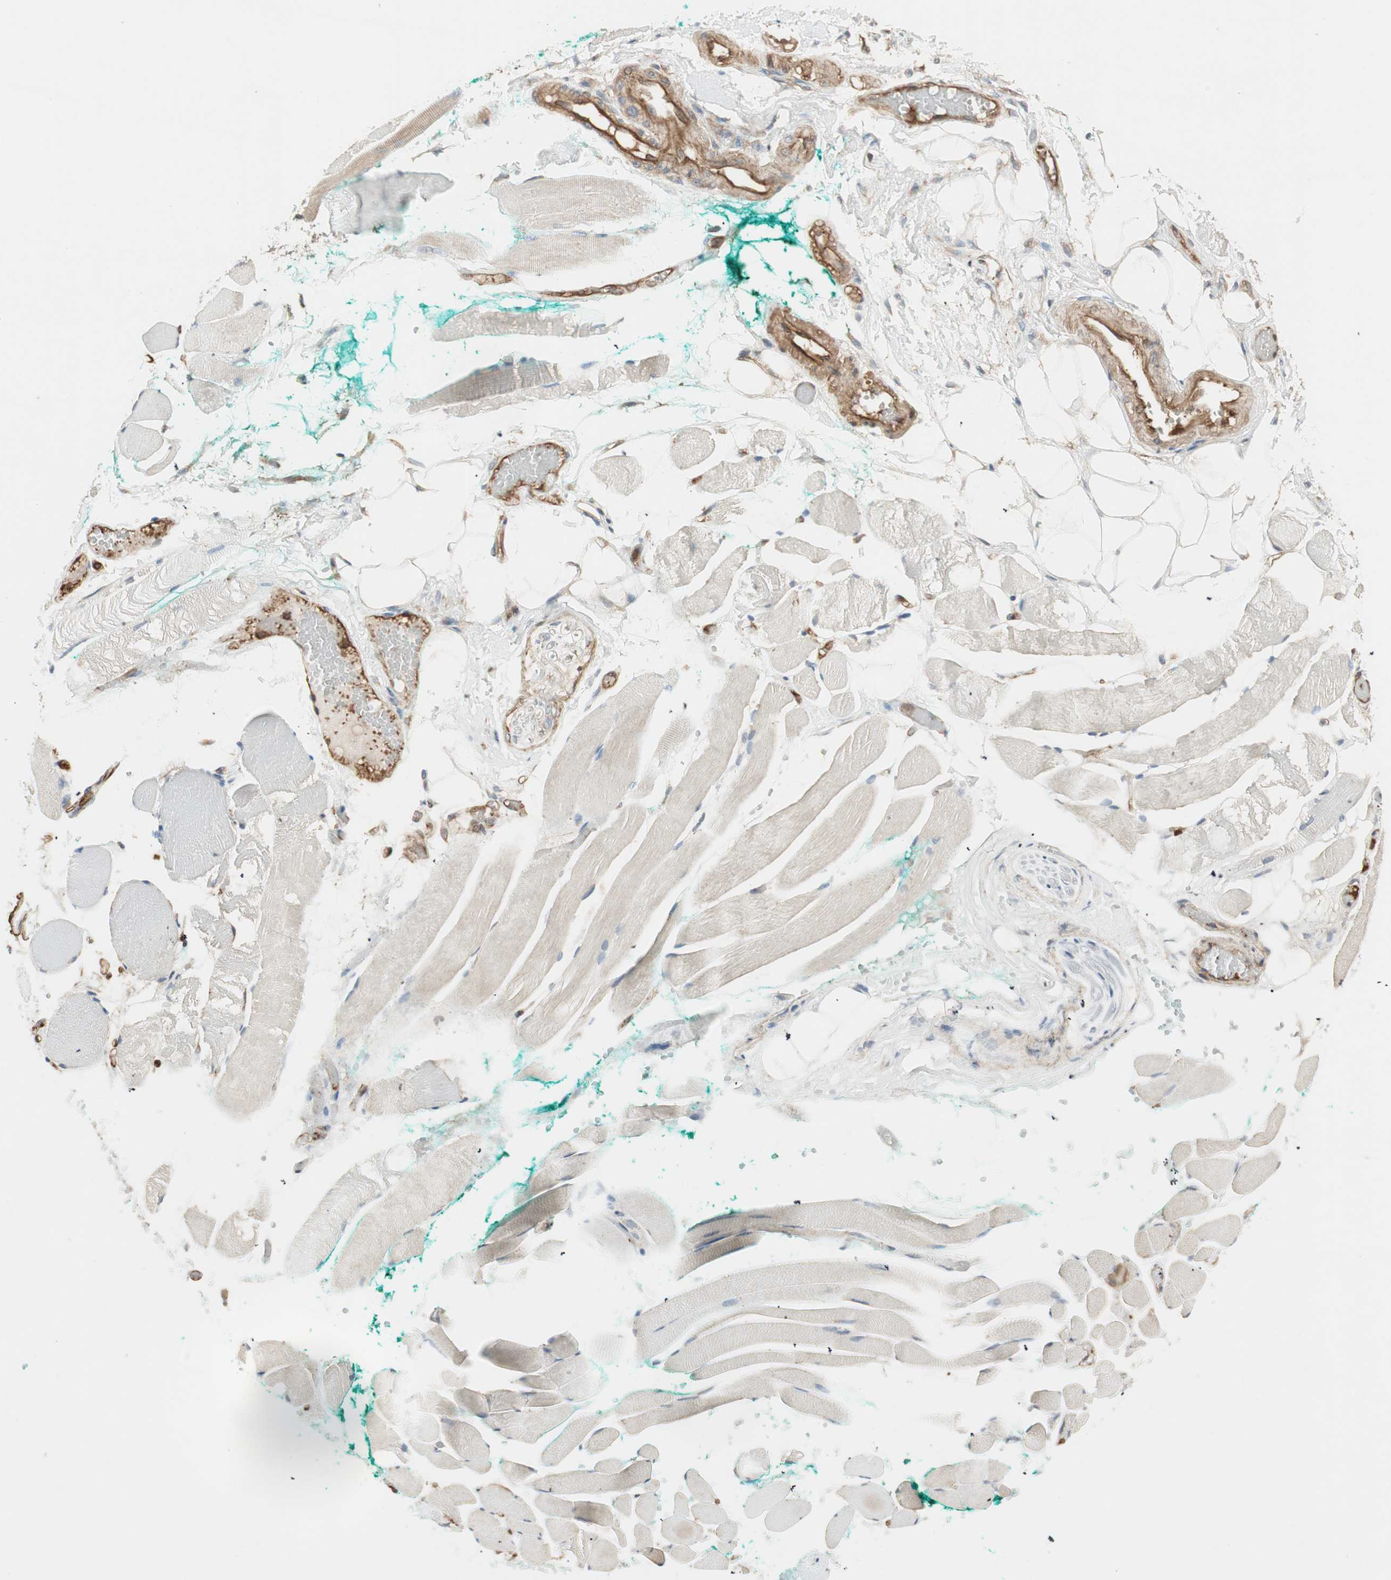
{"staining": {"intensity": "negative", "quantity": "none", "location": "none"}, "tissue": "skeletal muscle", "cell_type": "Myocytes", "image_type": "normal", "snomed": [{"axis": "morphology", "description": "Normal tissue, NOS"}, {"axis": "topography", "description": "Skeletal muscle"}, {"axis": "topography", "description": "Peripheral nerve tissue"}], "caption": "High magnification brightfield microscopy of normal skeletal muscle stained with DAB (3,3'-diaminobenzidine) (brown) and counterstained with hematoxylin (blue): myocytes show no significant positivity.", "gene": "TCP11L1", "patient": {"sex": "female", "age": 84}}